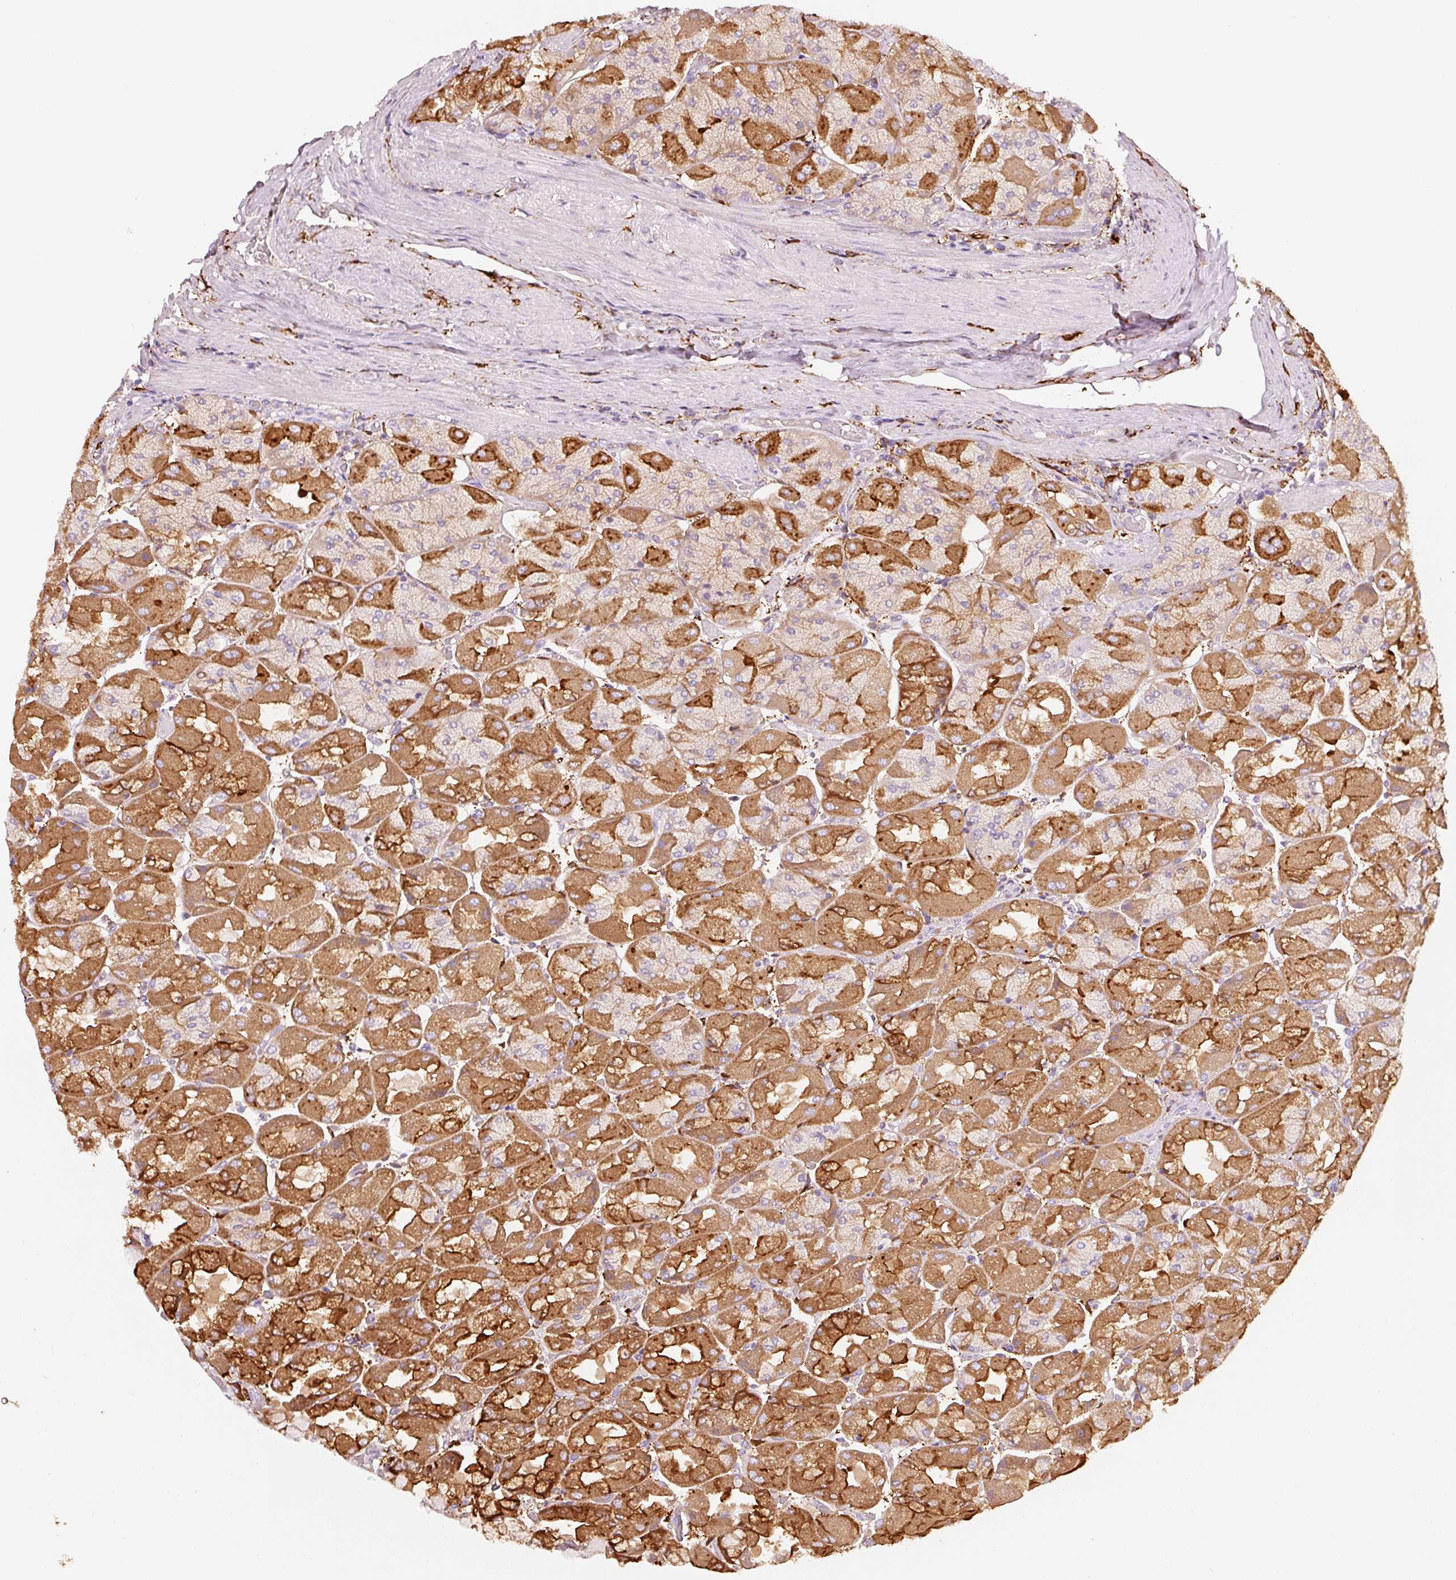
{"staining": {"intensity": "strong", "quantity": ">75%", "location": "cytoplasmic/membranous"}, "tissue": "stomach", "cell_type": "Glandular cells", "image_type": "normal", "snomed": [{"axis": "morphology", "description": "Normal tissue, NOS"}, {"axis": "topography", "description": "Stomach"}], "caption": "Strong cytoplasmic/membranous staining is seen in about >75% of glandular cells in benign stomach.", "gene": "IQGAP2", "patient": {"sex": "female", "age": 61}}